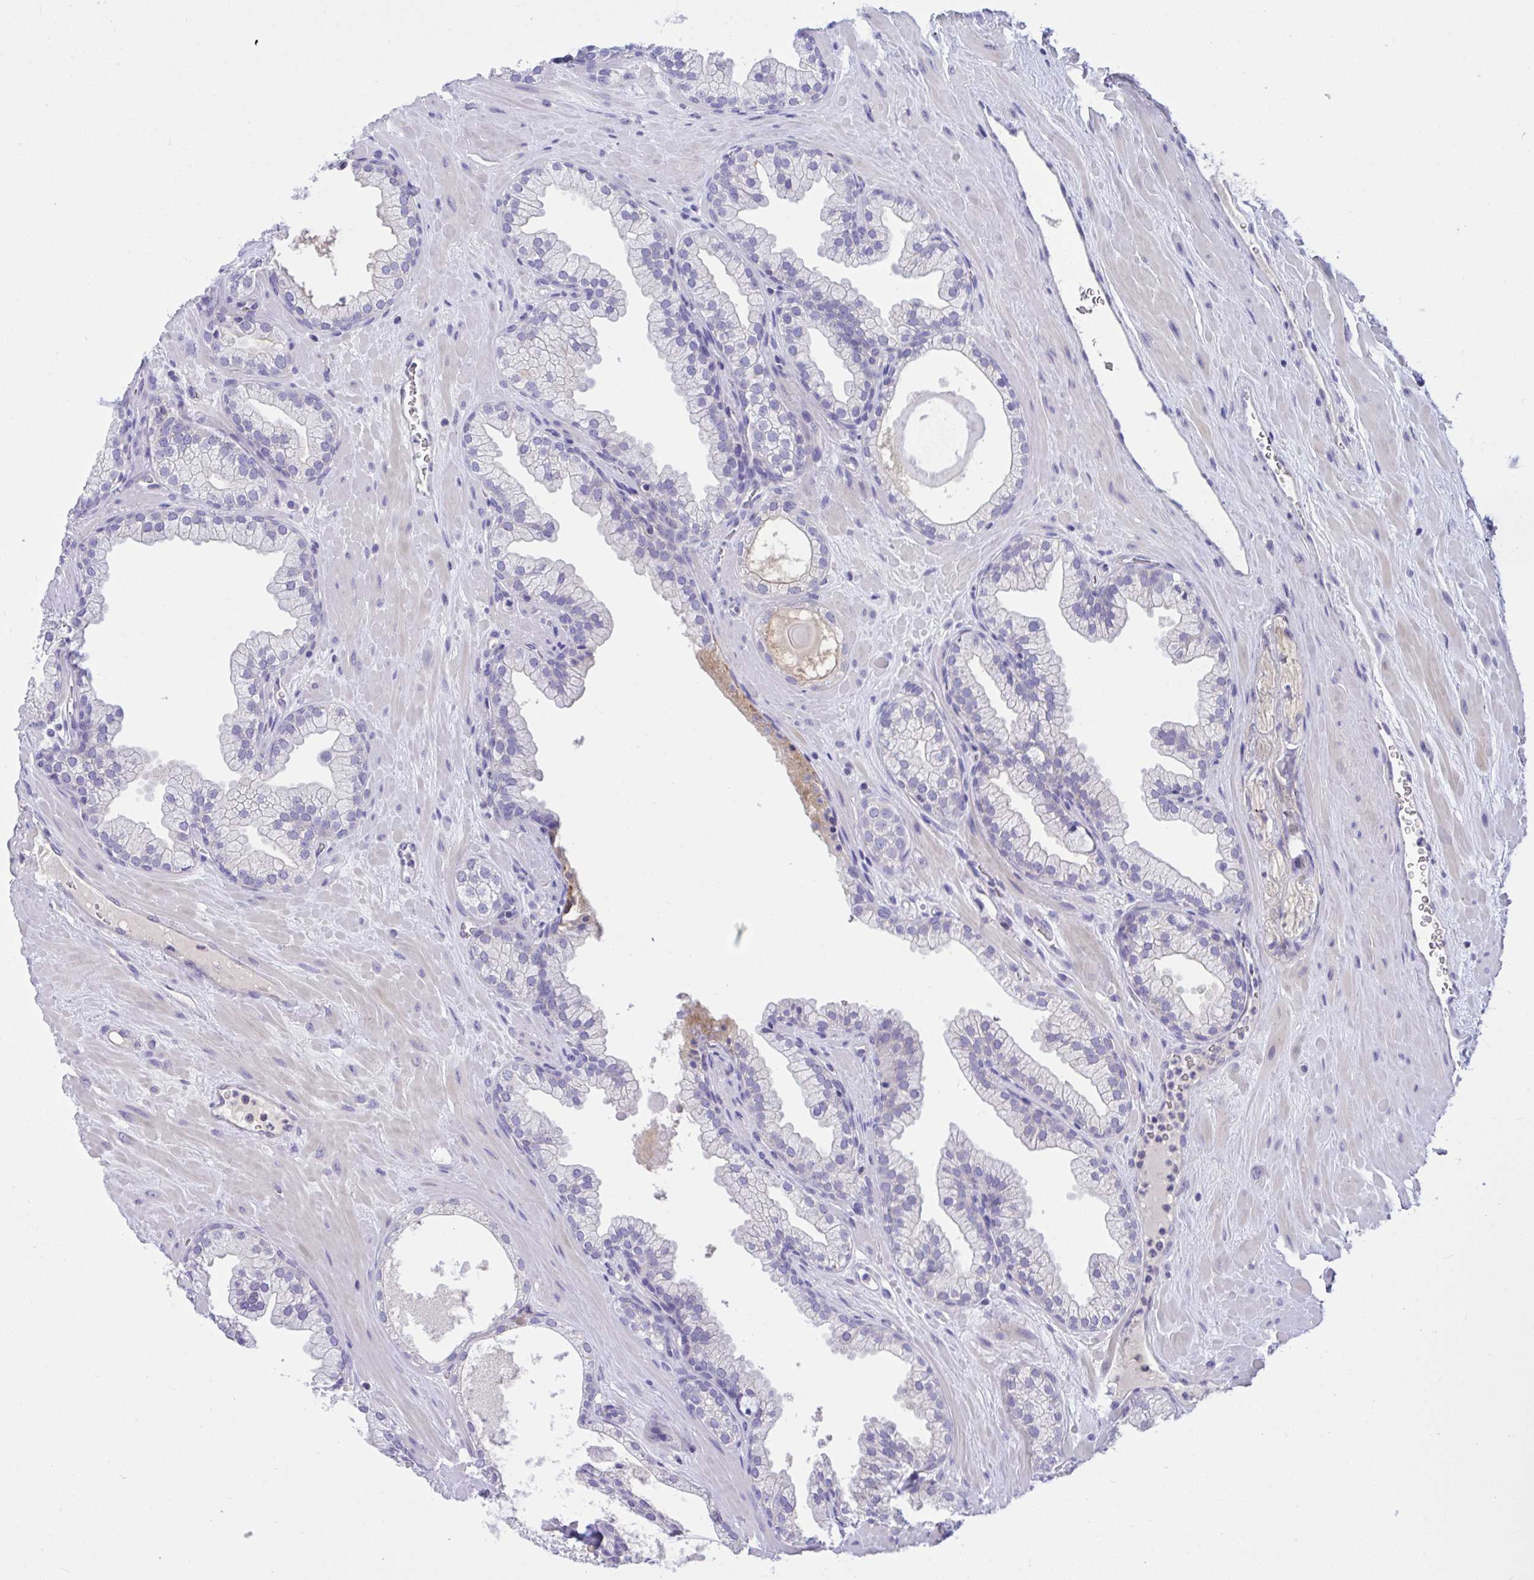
{"staining": {"intensity": "negative", "quantity": "none", "location": "none"}, "tissue": "prostate", "cell_type": "Glandular cells", "image_type": "normal", "snomed": [{"axis": "morphology", "description": "Normal tissue, NOS"}, {"axis": "topography", "description": "Prostate"}, {"axis": "topography", "description": "Peripheral nerve tissue"}], "caption": "Micrograph shows no significant protein staining in glandular cells of unremarkable prostate. (Brightfield microscopy of DAB immunohistochemistry at high magnification).", "gene": "TLN2", "patient": {"sex": "male", "age": 61}}